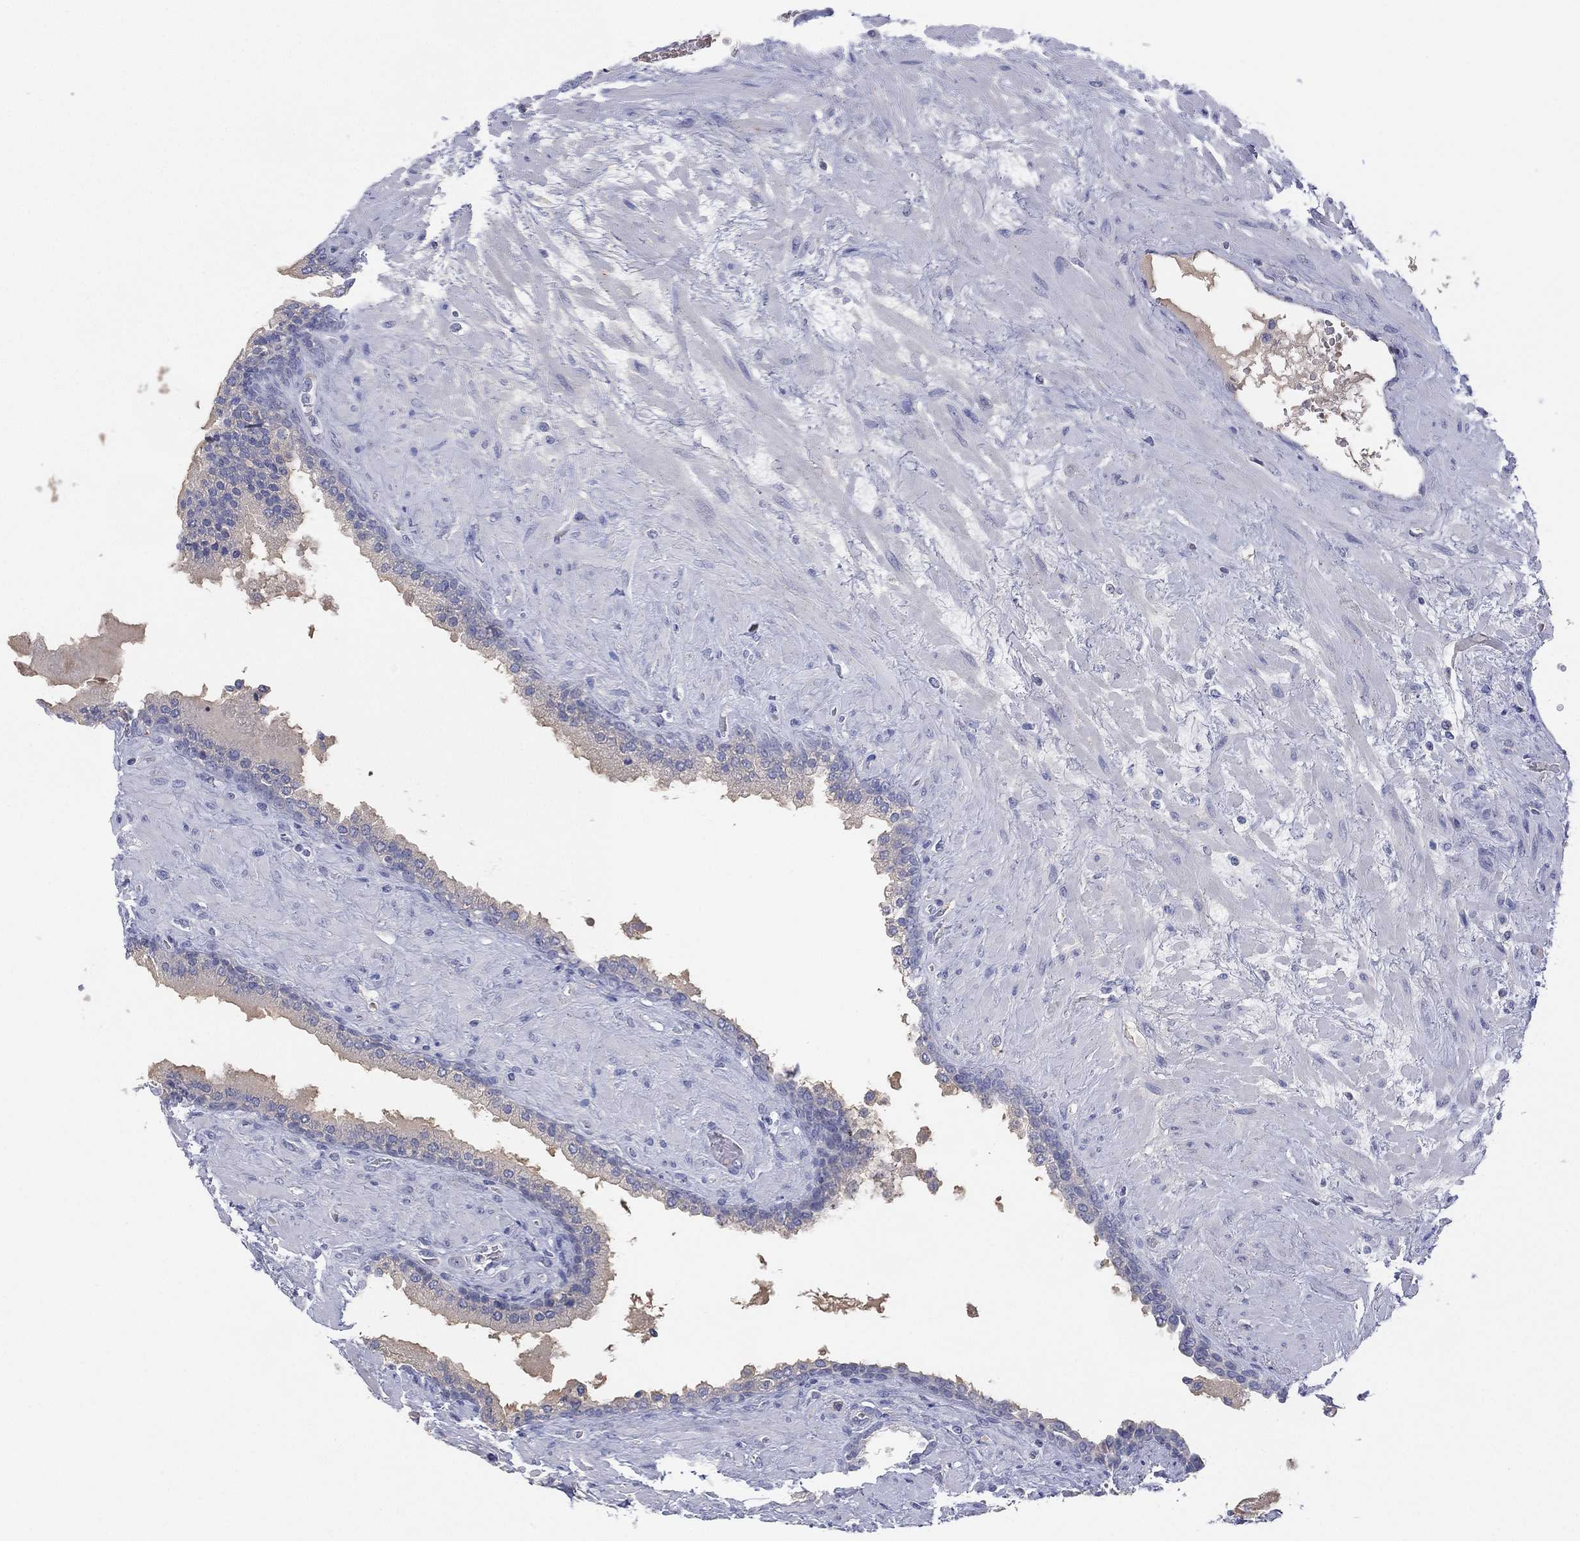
{"staining": {"intensity": "negative", "quantity": "none", "location": "none"}, "tissue": "prostate", "cell_type": "Glandular cells", "image_type": "normal", "snomed": [{"axis": "morphology", "description": "Normal tissue, NOS"}, {"axis": "topography", "description": "Prostate"}], "caption": "The immunohistochemistry (IHC) image has no significant staining in glandular cells of prostate.", "gene": "CYP2D6", "patient": {"sex": "male", "age": 63}}